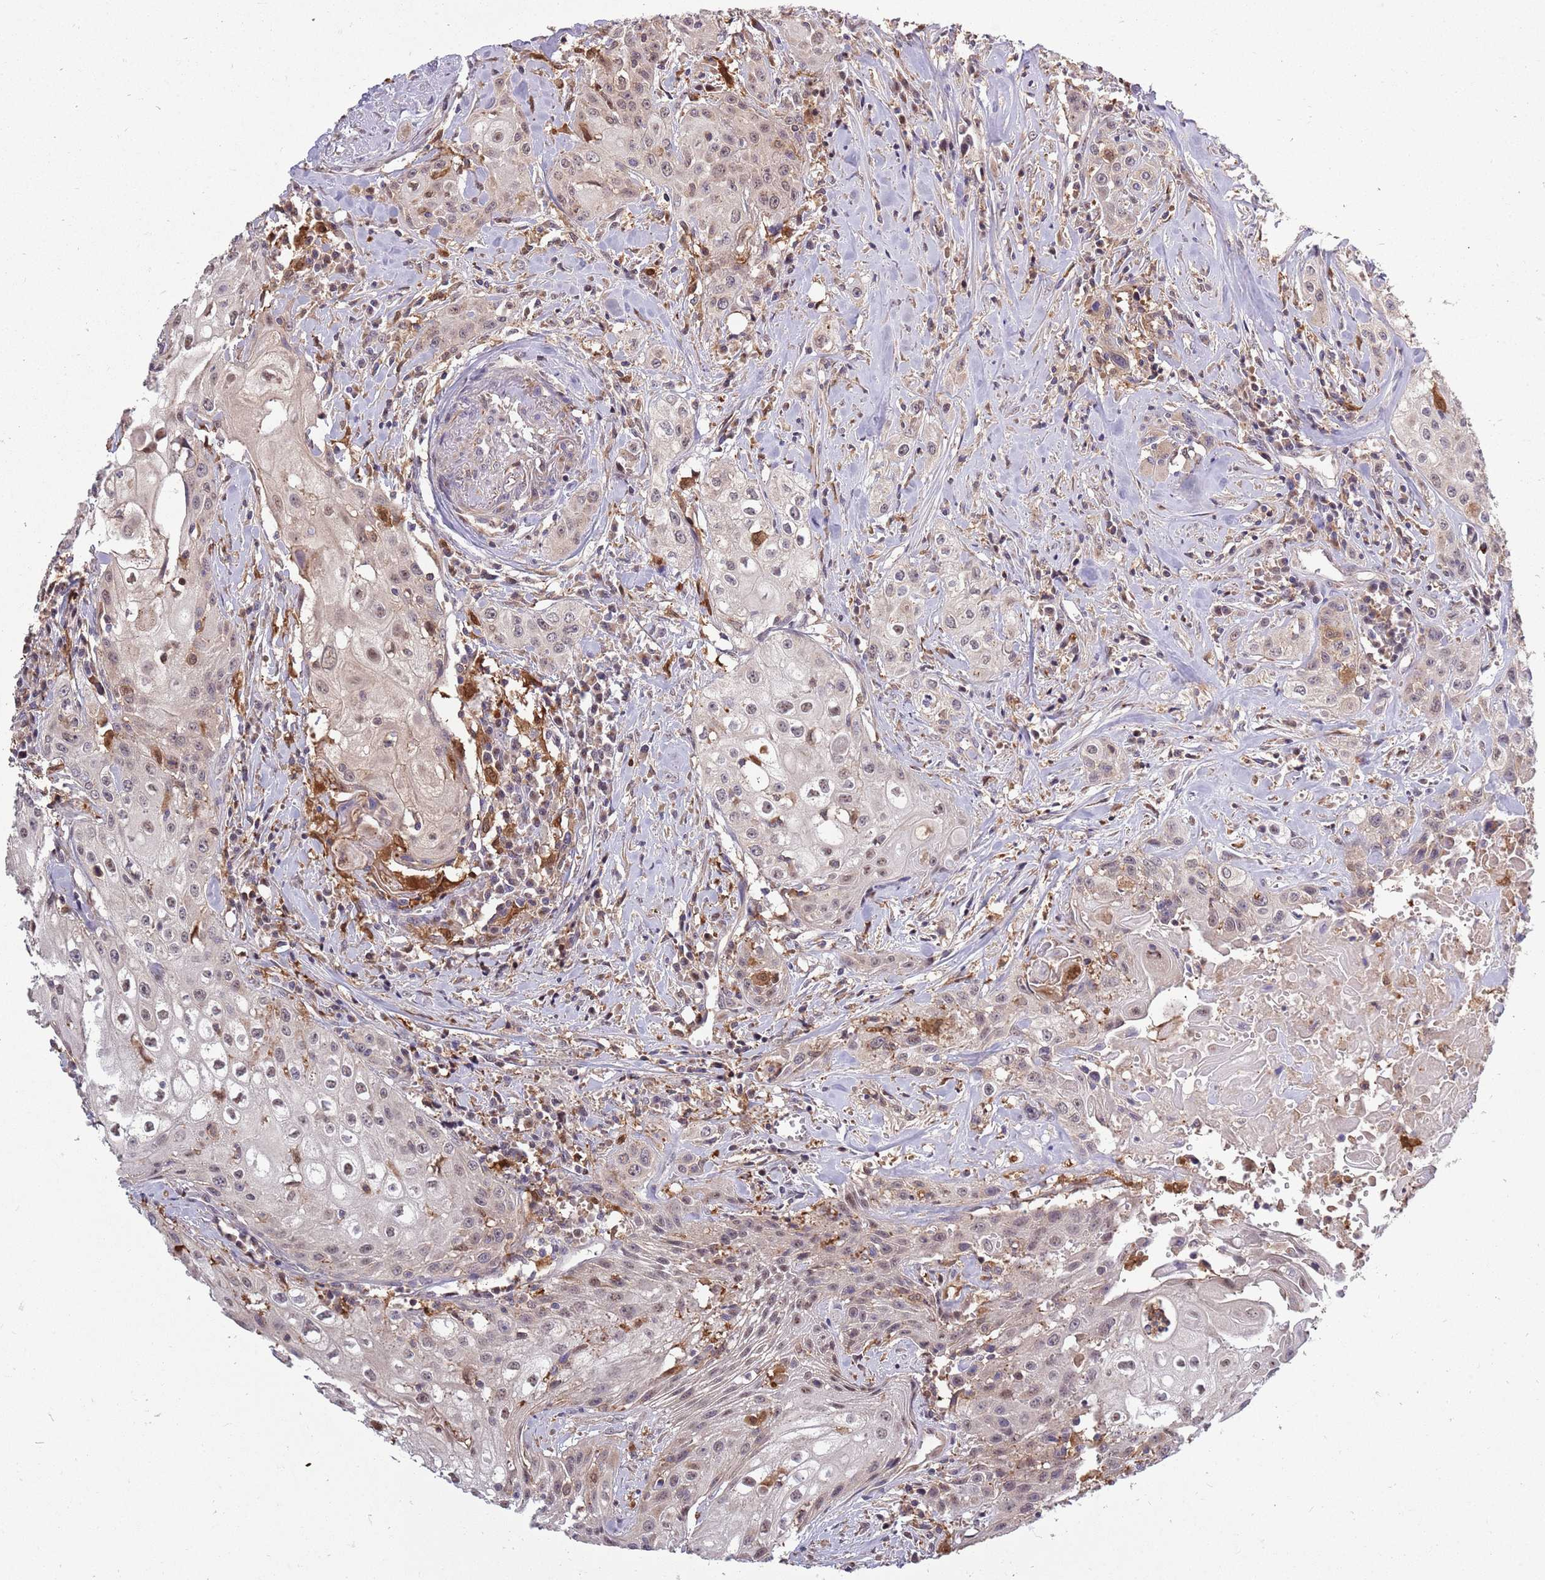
{"staining": {"intensity": "weak", "quantity": "25%-75%", "location": "nuclear"}, "tissue": "head and neck cancer", "cell_type": "Tumor cells", "image_type": "cancer", "snomed": [{"axis": "morphology", "description": "Squamous cell carcinoma, NOS"}, {"axis": "topography", "description": "Oral tissue"}, {"axis": "topography", "description": "Head-Neck"}], "caption": "A micrograph showing weak nuclear staining in about 25%-75% of tumor cells in squamous cell carcinoma (head and neck), as visualized by brown immunohistochemical staining.", "gene": "CCNJL", "patient": {"sex": "female", "age": 82}}